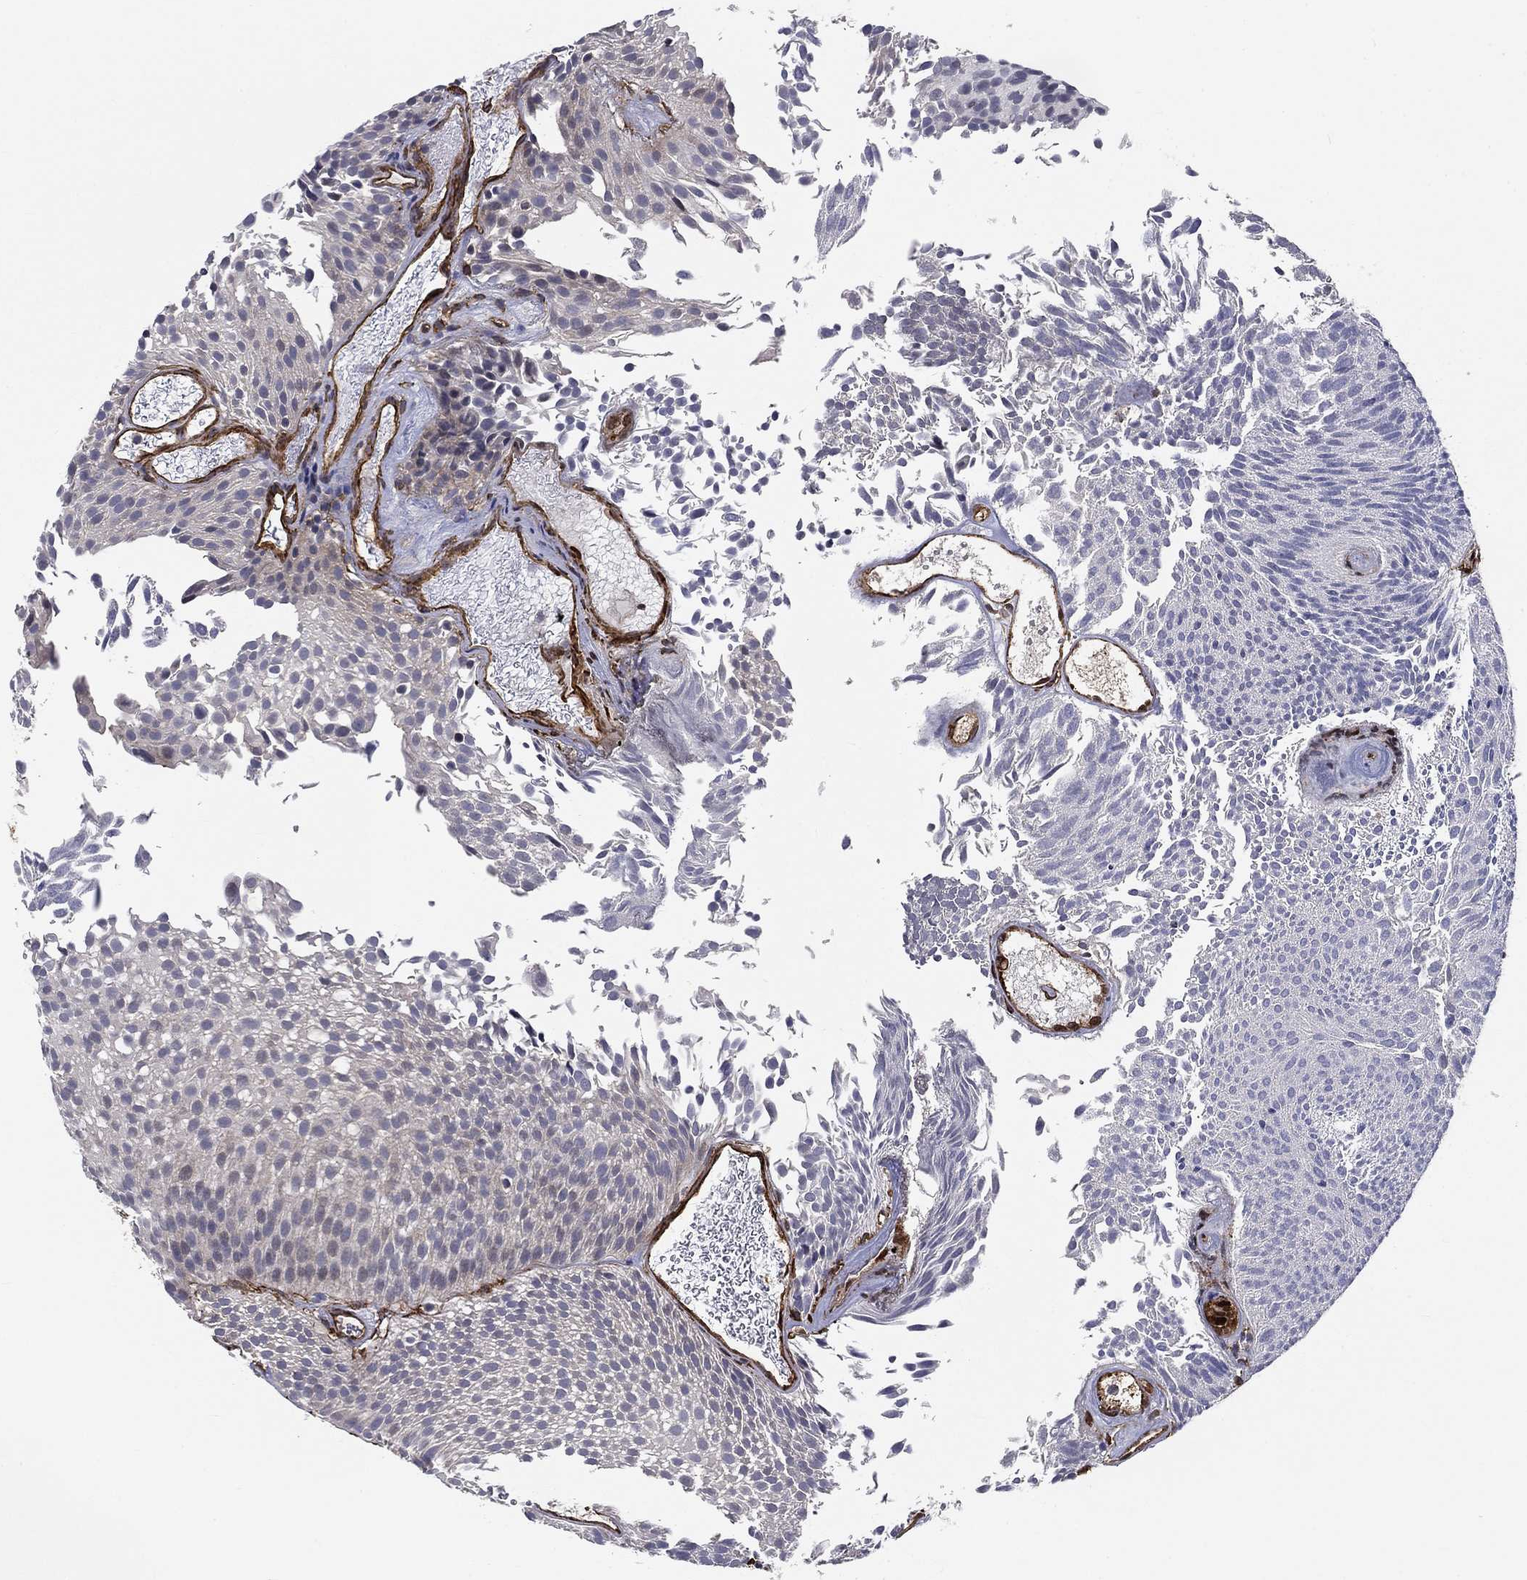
{"staining": {"intensity": "negative", "quantity": "none", "location": "none"}, "tissue": "urothelial cancer", "cell_type": "Tumor cells", "image_type": "cancer", "snomed": [{"axis": "morphology", "description": "Urothelial carcinoma, Low grade"}, {"axis": "topography", "description": "Urinary bladder"}], "caption": "High magnification brightfield microscopy of urothelial cancer stained with DAB (3,3'-diaminobenzidine) (brown) and counterstained with hematoxylin (blue): tumor cells show no significant positivity. (DAB immunohistochemistry visualized using brightfield microscopy, high magnification).", "gene": "SYNC", "patient": {"sex": "male", "age": 52}}